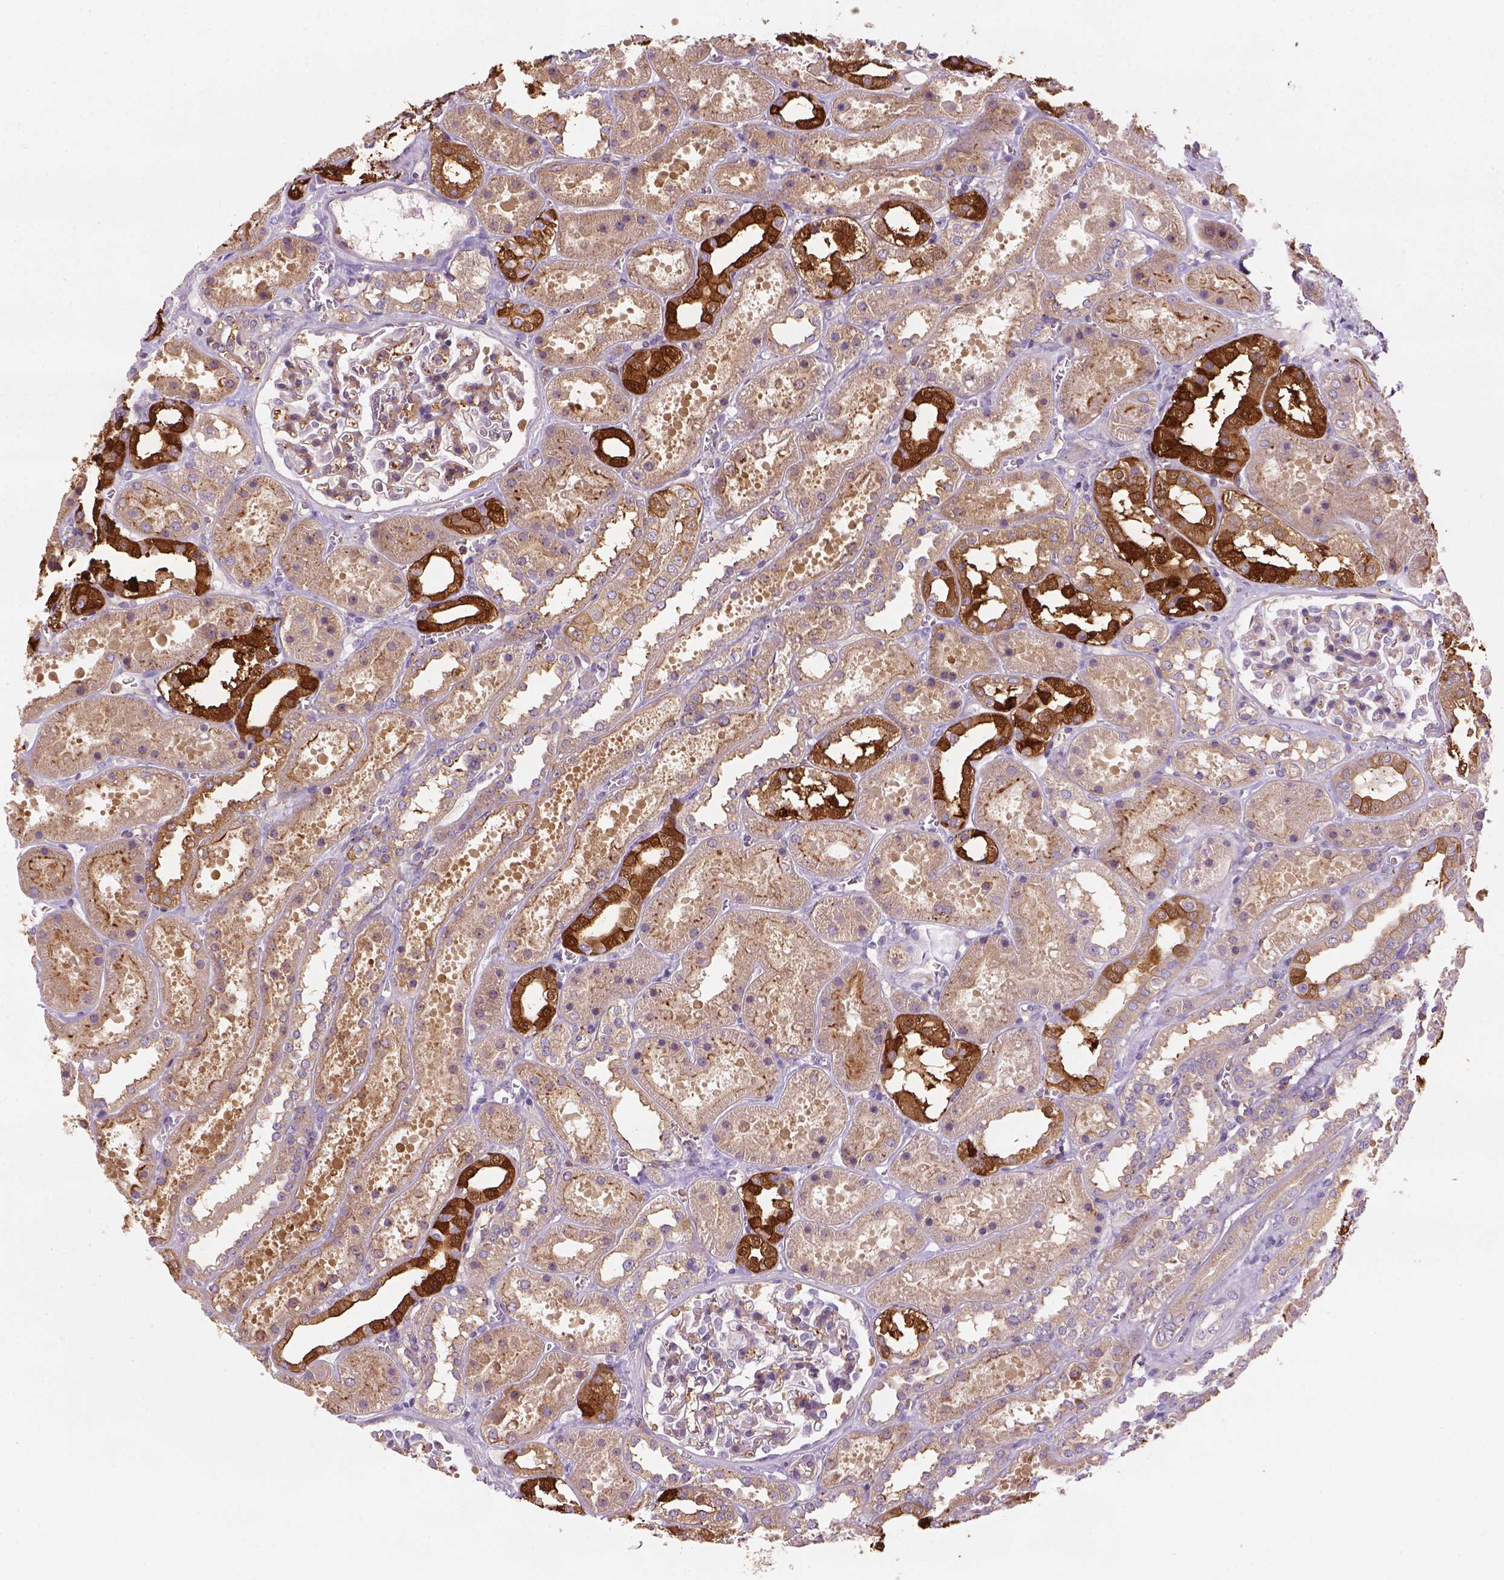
{"staining": {"intensity": "moderate", "quantity": "25%-75%", "location": "cytoplasmic/membranous"}, "tissue": "kidney", "cell_type": "Cells in glomeruli", "image_type": "normal", "snomed": [{"axis": "morphology", "description": "Normal tissue, NOS"}, {"axis": "topography", "description": "Kidney"}], "caption": "Brown immunohistochemical staining in benign kidney reveals moderate cytoplasmic/membranous expression in about 25%-75% of cells in glomeruli. (IHC, brightfield microscopy, high magnification).", "gene": "GPRC5D", "patient": {"sex": "female", "age": 41}}